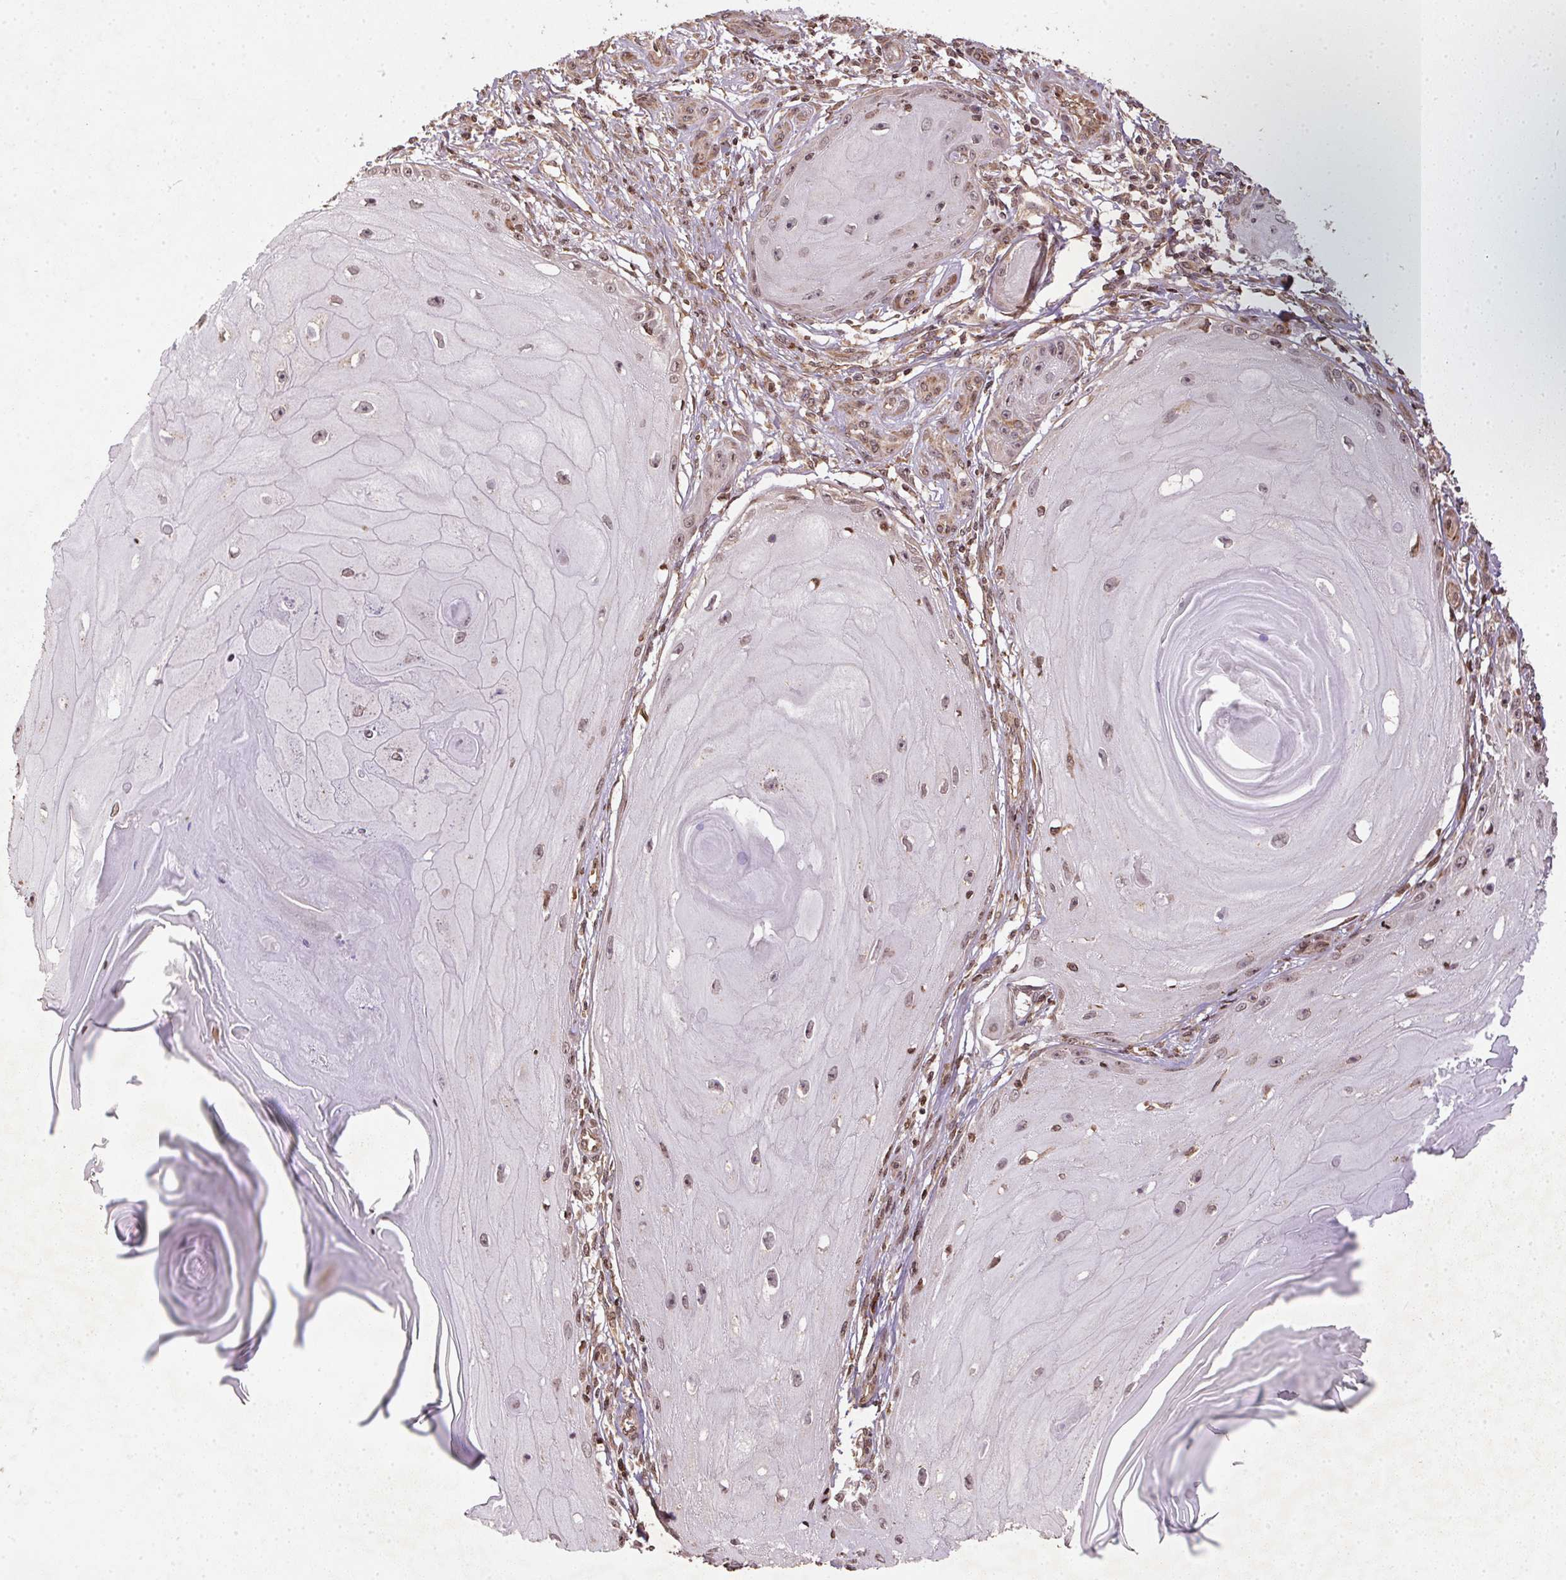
{"staining": {"intensity": "weak", "quantity": "25%-75%", "location": "cytoplasmic/membranous"}, "tissue": "skin cancer", "cell_type": "Tumor cells", "image_type": "cancer", "snomed": [{"axis": "morphology", "description": "Squamous cell carcinoma, NOS"}, {"axis": "topography", "description": "Skin"}], "caption": "Human skin squamous cell carcinoma stained with a brown dye shows weak cytoplasmic/membranous positive expression in about 25%-75% of tumor cells.", "gene": "SPRED2", "patient": {"sex": "female", "age": 77}}